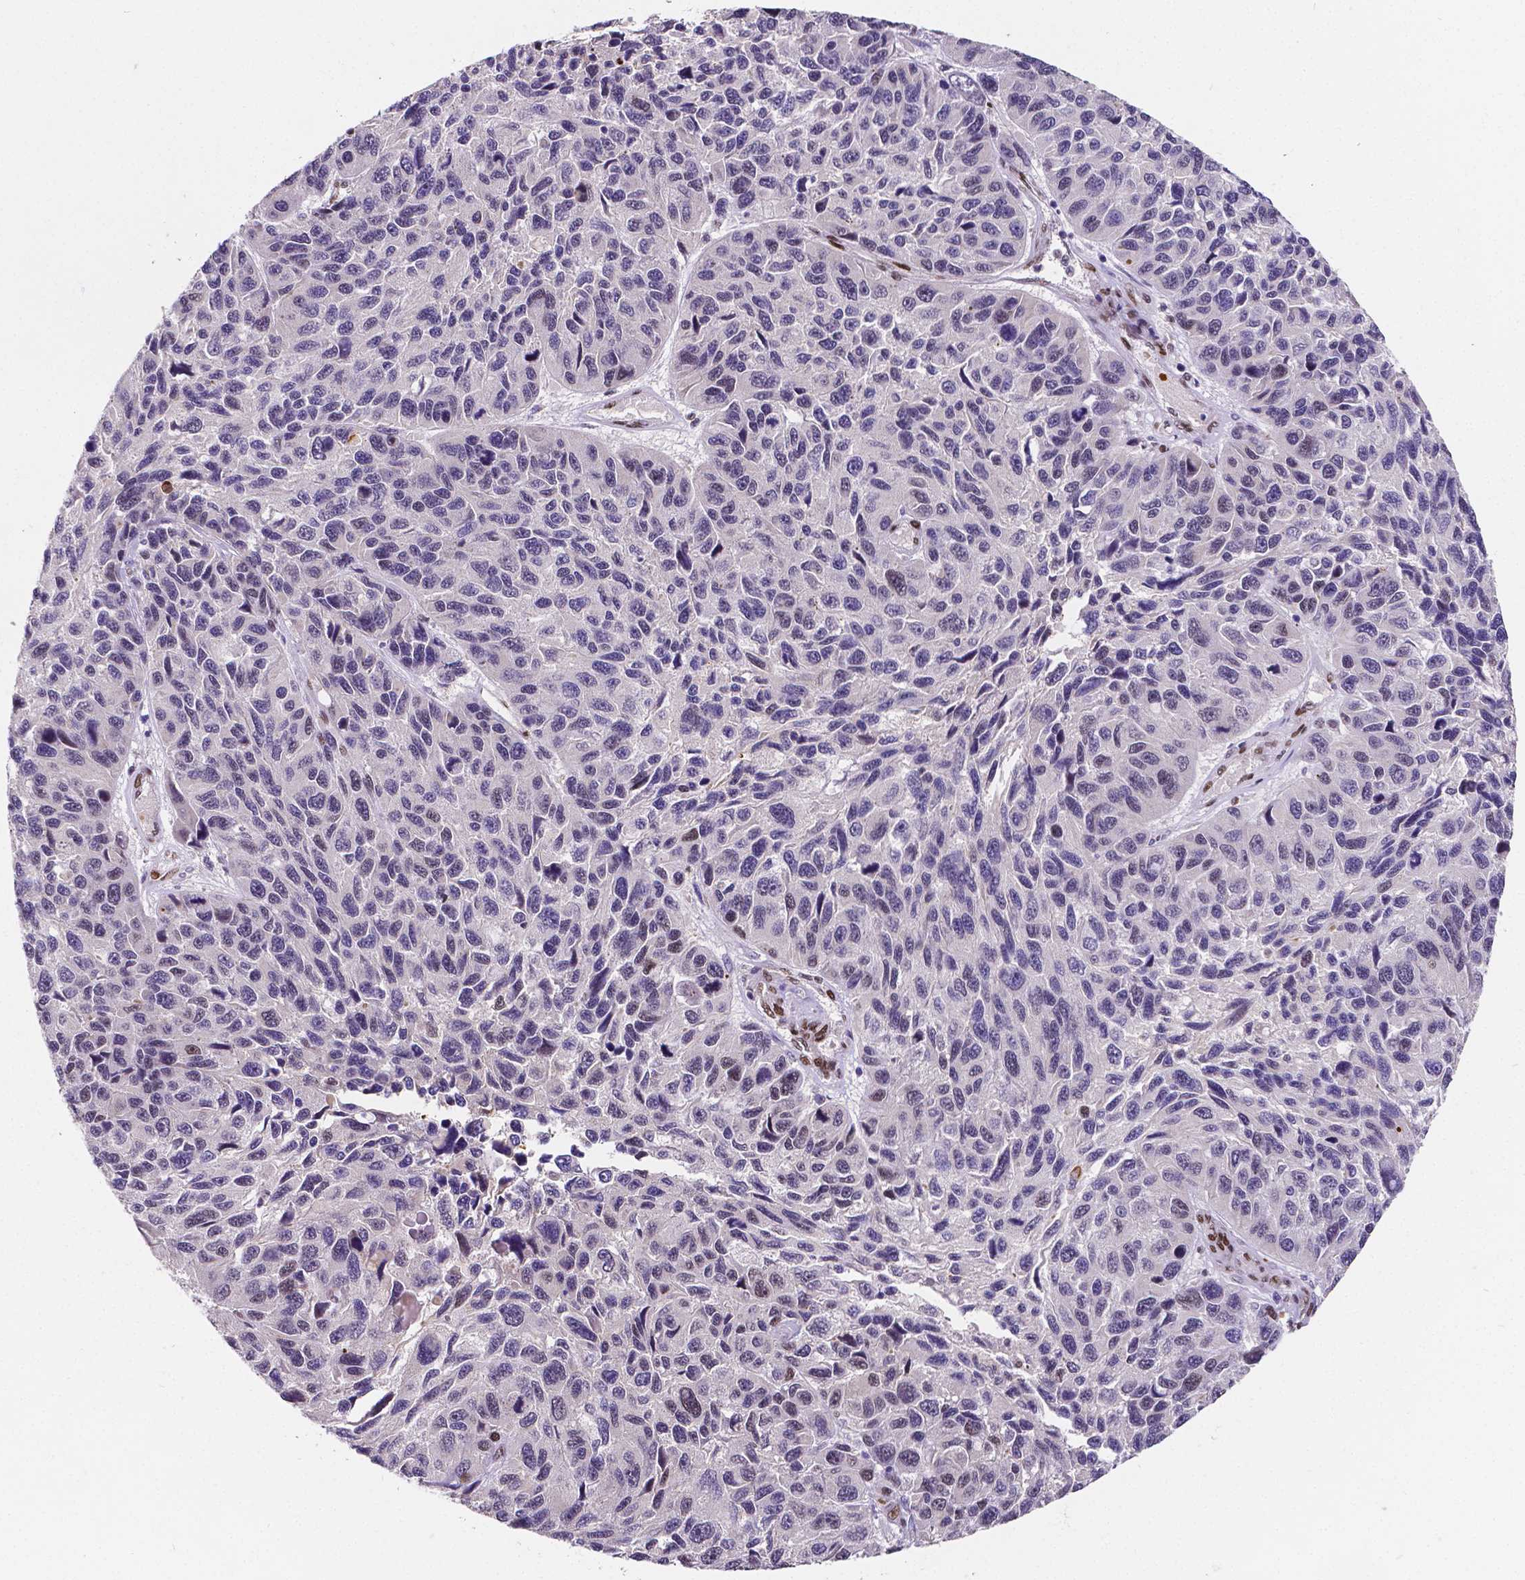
{"staining": {"intensity": "negative", "quantity": "none", "location": "none"}, "tissue": "melanoma", "cell_type": "Tumor cells", "image_type": "cancer", "snomed": [{"axis": "morphology", "description": "Malignant melanoma, NOS"}, {"axis": "topography", "description": "Skin"}], "caption": "Immunohistochemical staining of human malignant melanoma reveals no significant expression in tumor cells. (Immunohistochemistry (ihc), brightfield microscopy, high magnification).", "gene": "MEF2C", "patient": {"sex": "male", "age": 53}}